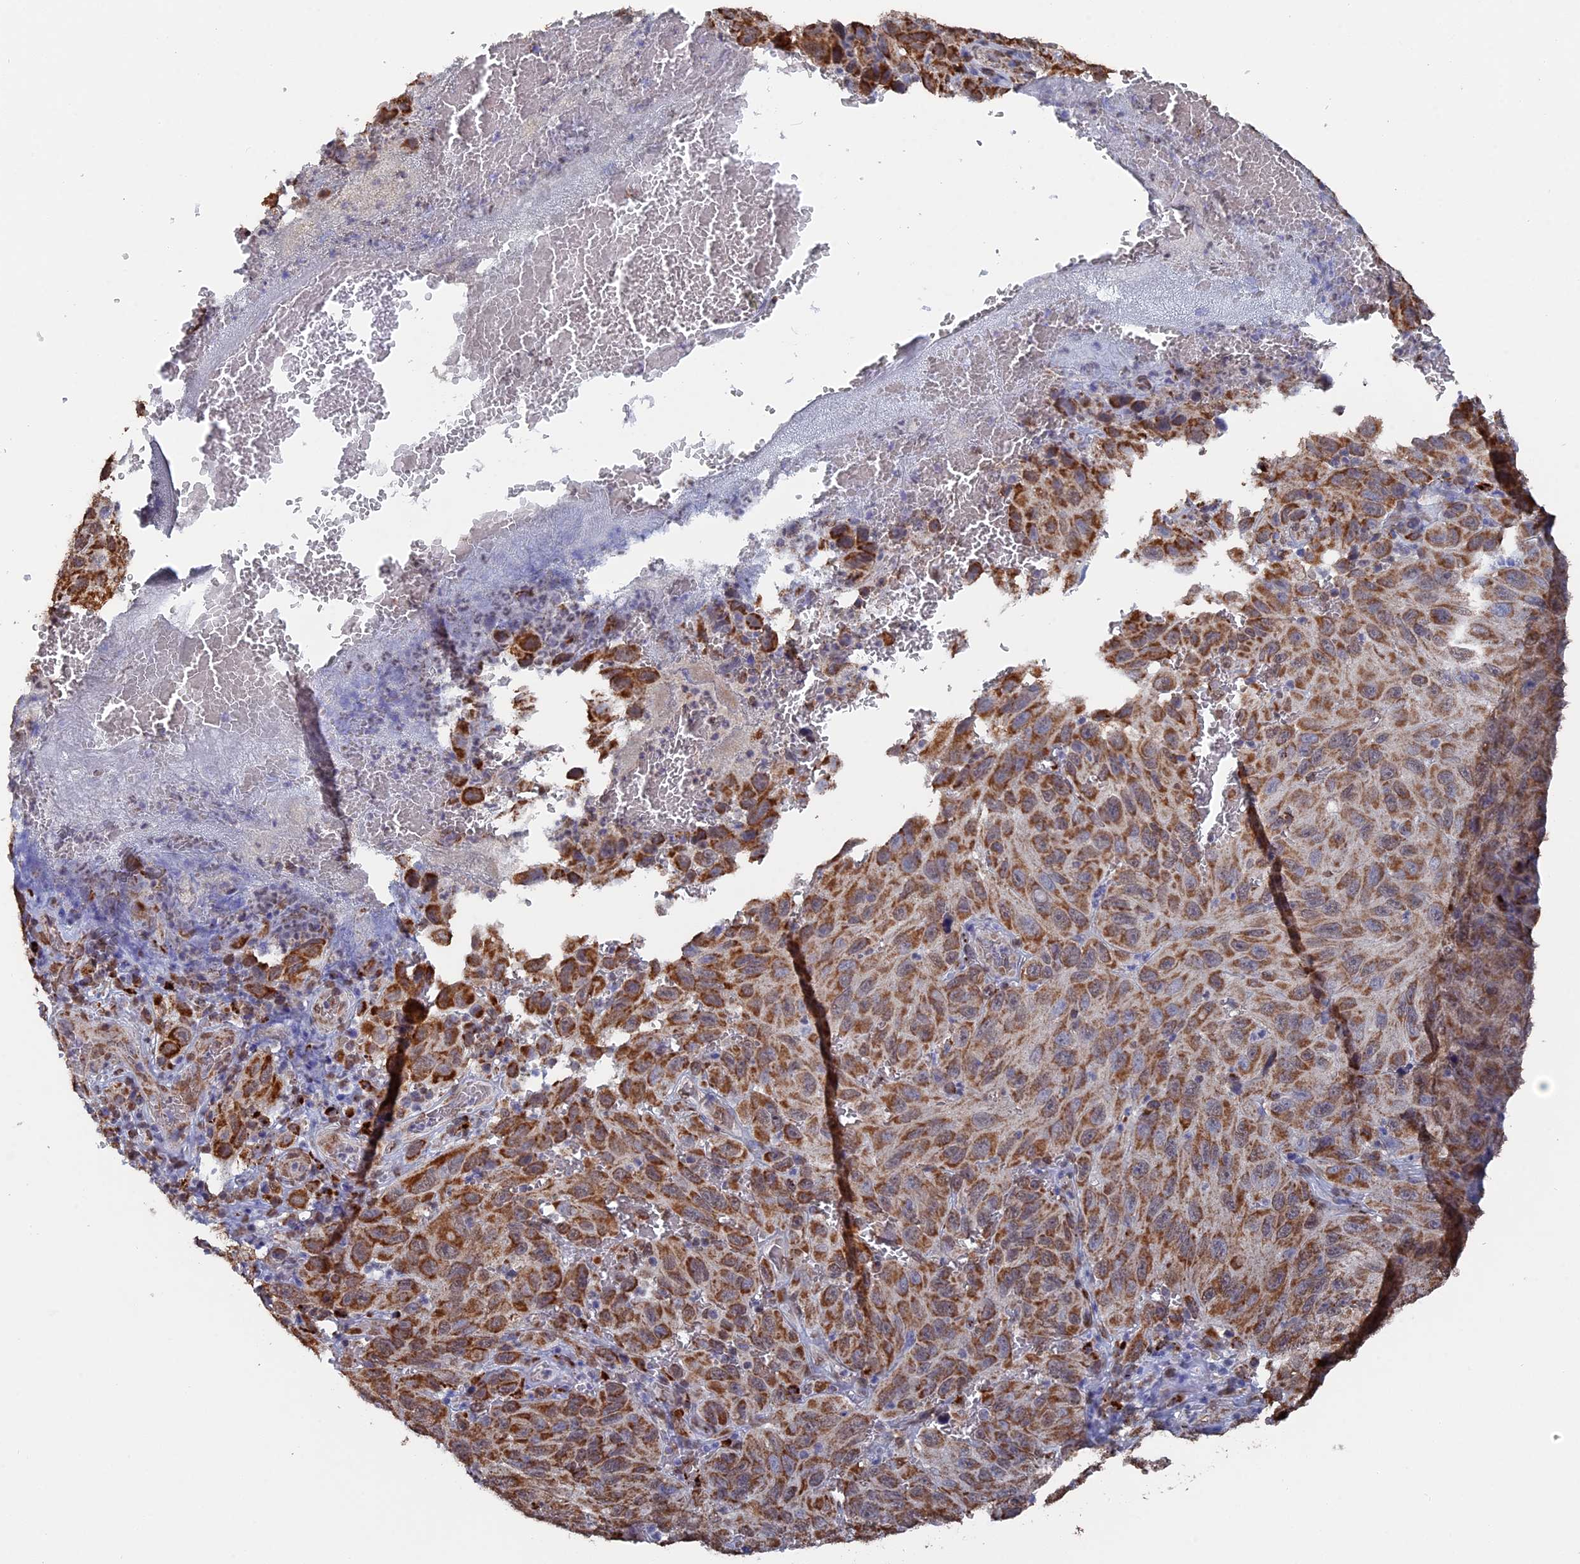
{"staining": {"intensity": "moderate", "quantity": ">75%", "location": "cytoplasmic/membranous"}, "tissue": "melanoma", "cell_type": "Tumor cells", "image_type": "cancer", "snomed": [{"axis": "morphology", "description": "Normal tissue, NOS"}, {"axis": "morphology", "description": "Malignant melanoma, NOS"}, {"axis": "topography", "description": "Skin"}], "caption": "Malignant melanoma stained for a protein (brown) demonstrates moderate cytoplasmic/membranous positive expression in approximately >75% of tumor cells.", "gene": "SMG9", "patient": {"sex": "female", "age": 96}}